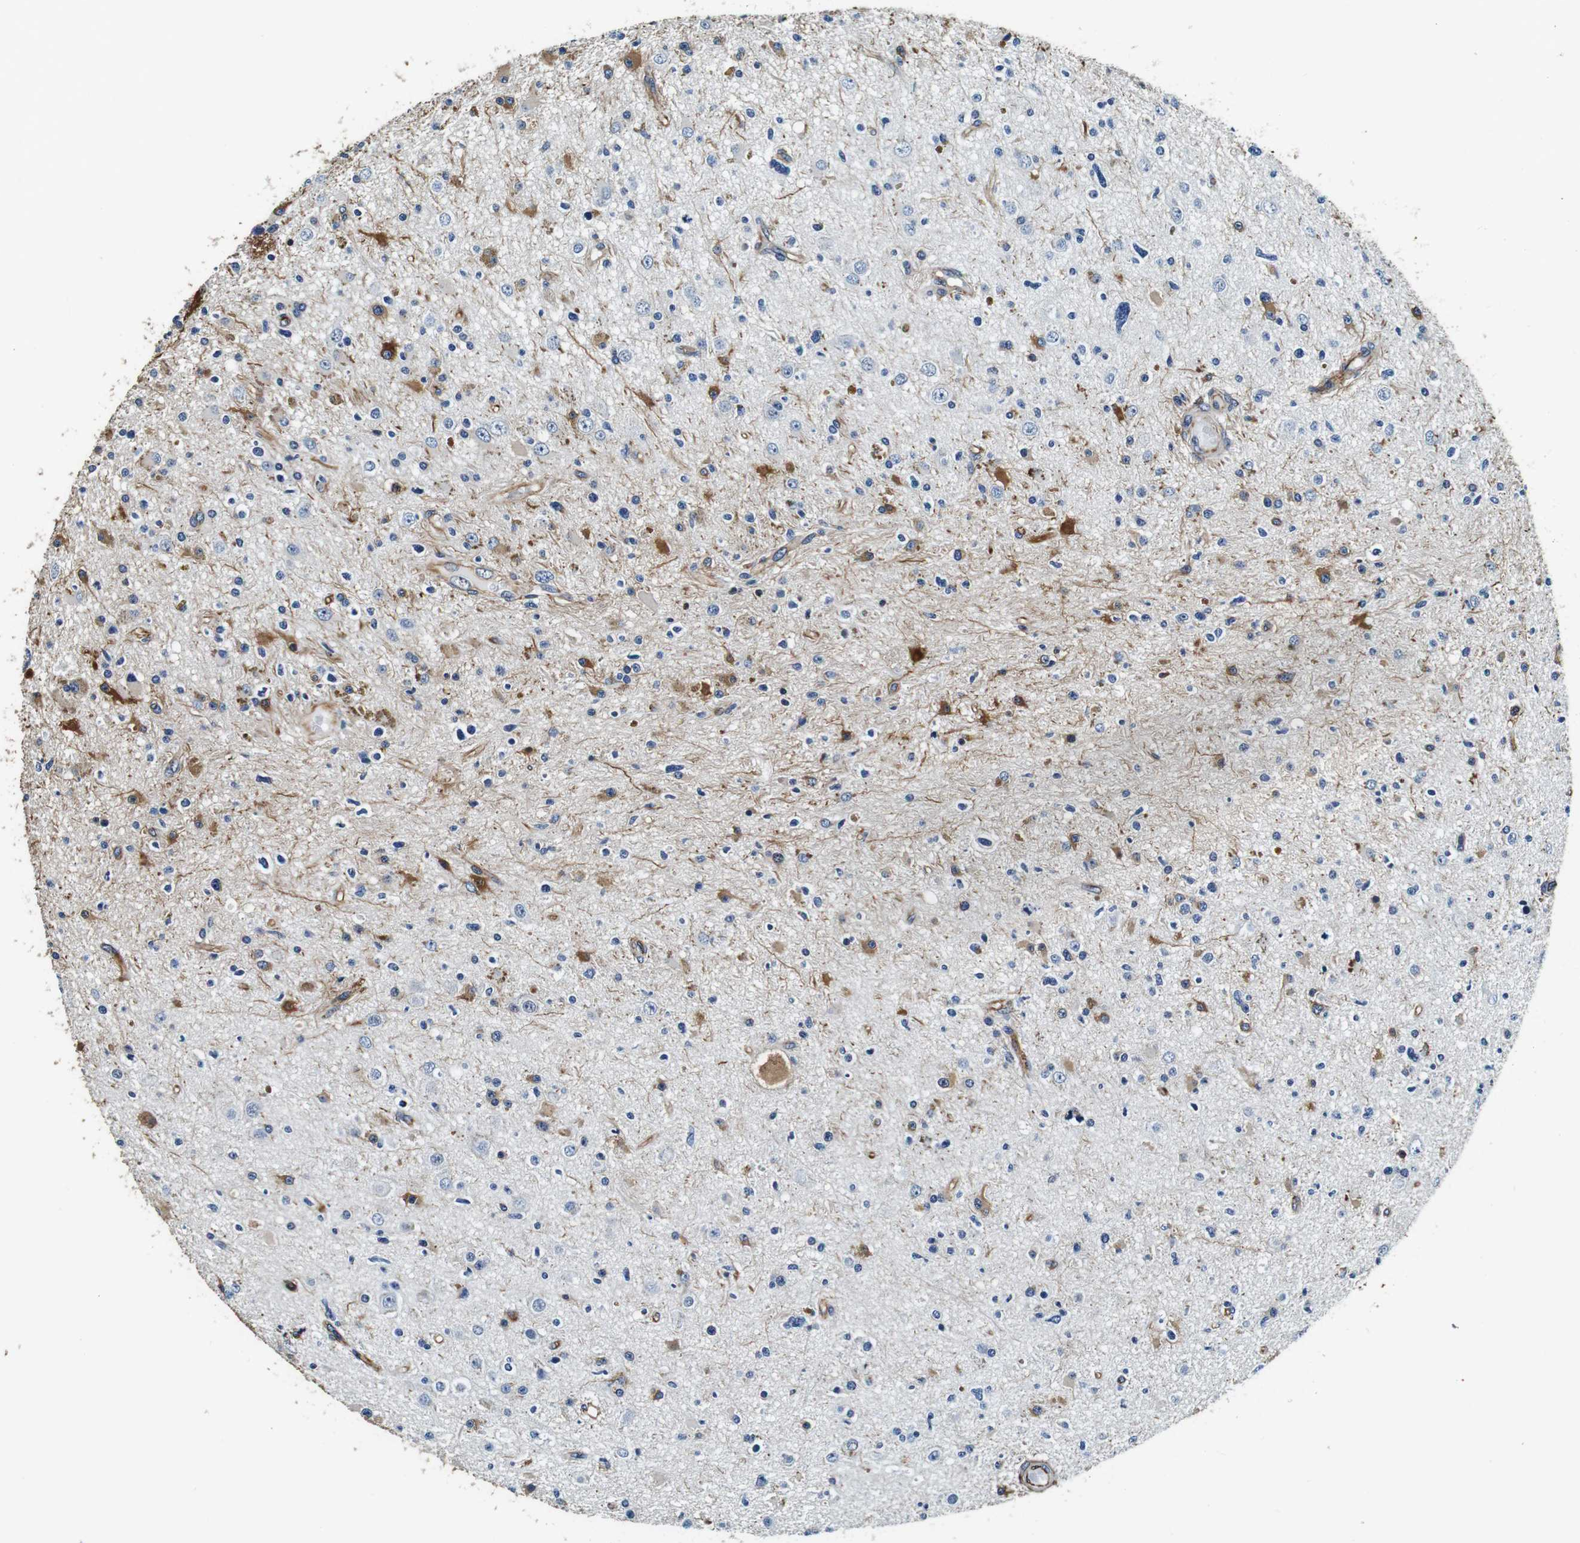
{"staining": {"intensity": "moderate", "quantity": "25%-75%", "location": "cytoplasmic/membranous"}, "tissue": "glioma", "cell_type": "Tumor cells", "image_type": "cancer", "snomed": [{"axis": "morphology", "description": "Glioma, malignant, High grade"}, {"axis": "topography", "description": "Brain"}], "caption": "There is medium levels of moderate cytoplasmic/membranous positivity in tumor cells of malignant glioma (high-grade), as demonstrated by immunohistochemical staining (brown color).", "gene": "GJE1", "patient": {"sex": "male", "age": 33}}